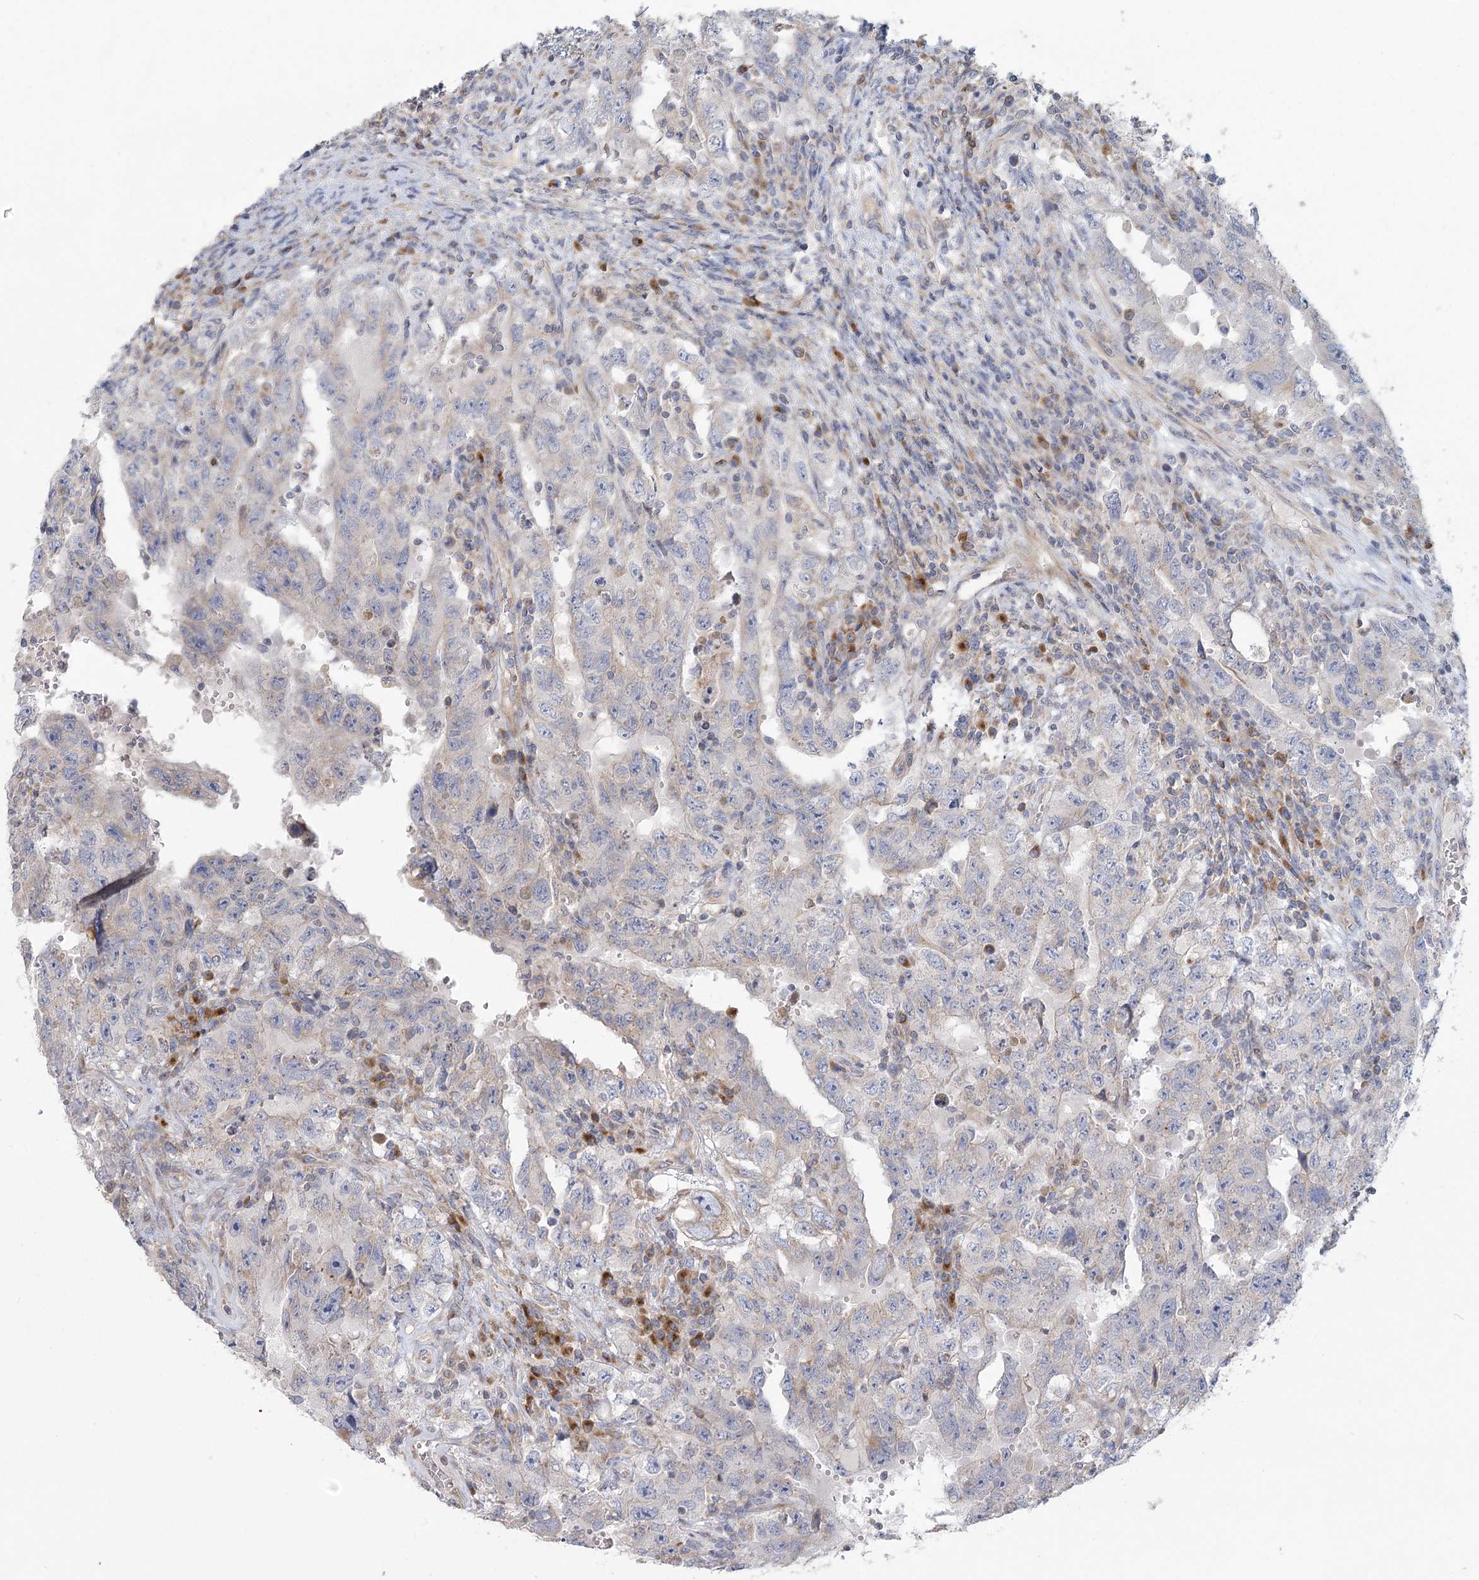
{"staining": {"intensity": "negative", "quantity": "none", "location": "none"}, "tissue": "testis cancer", "cell_type": "Tumor cells", "image_type": "cancer", "snomed": [{"axis": "morphology", "description": "Carcinoma, Embryonal, NOS"}, {"axis": "topography", "description": "Testis"}], "caption": "High power microscopy photomicrograph of an immunohistochemistry (IHC) photomicrograph of testis cancer, revealing no significant positivity in tumor cells. (Immunohistochemistry, brightfield microscopy, high magnification).", "gene": "CNTLN", "patient": {"sex": "male", "age": 26}}